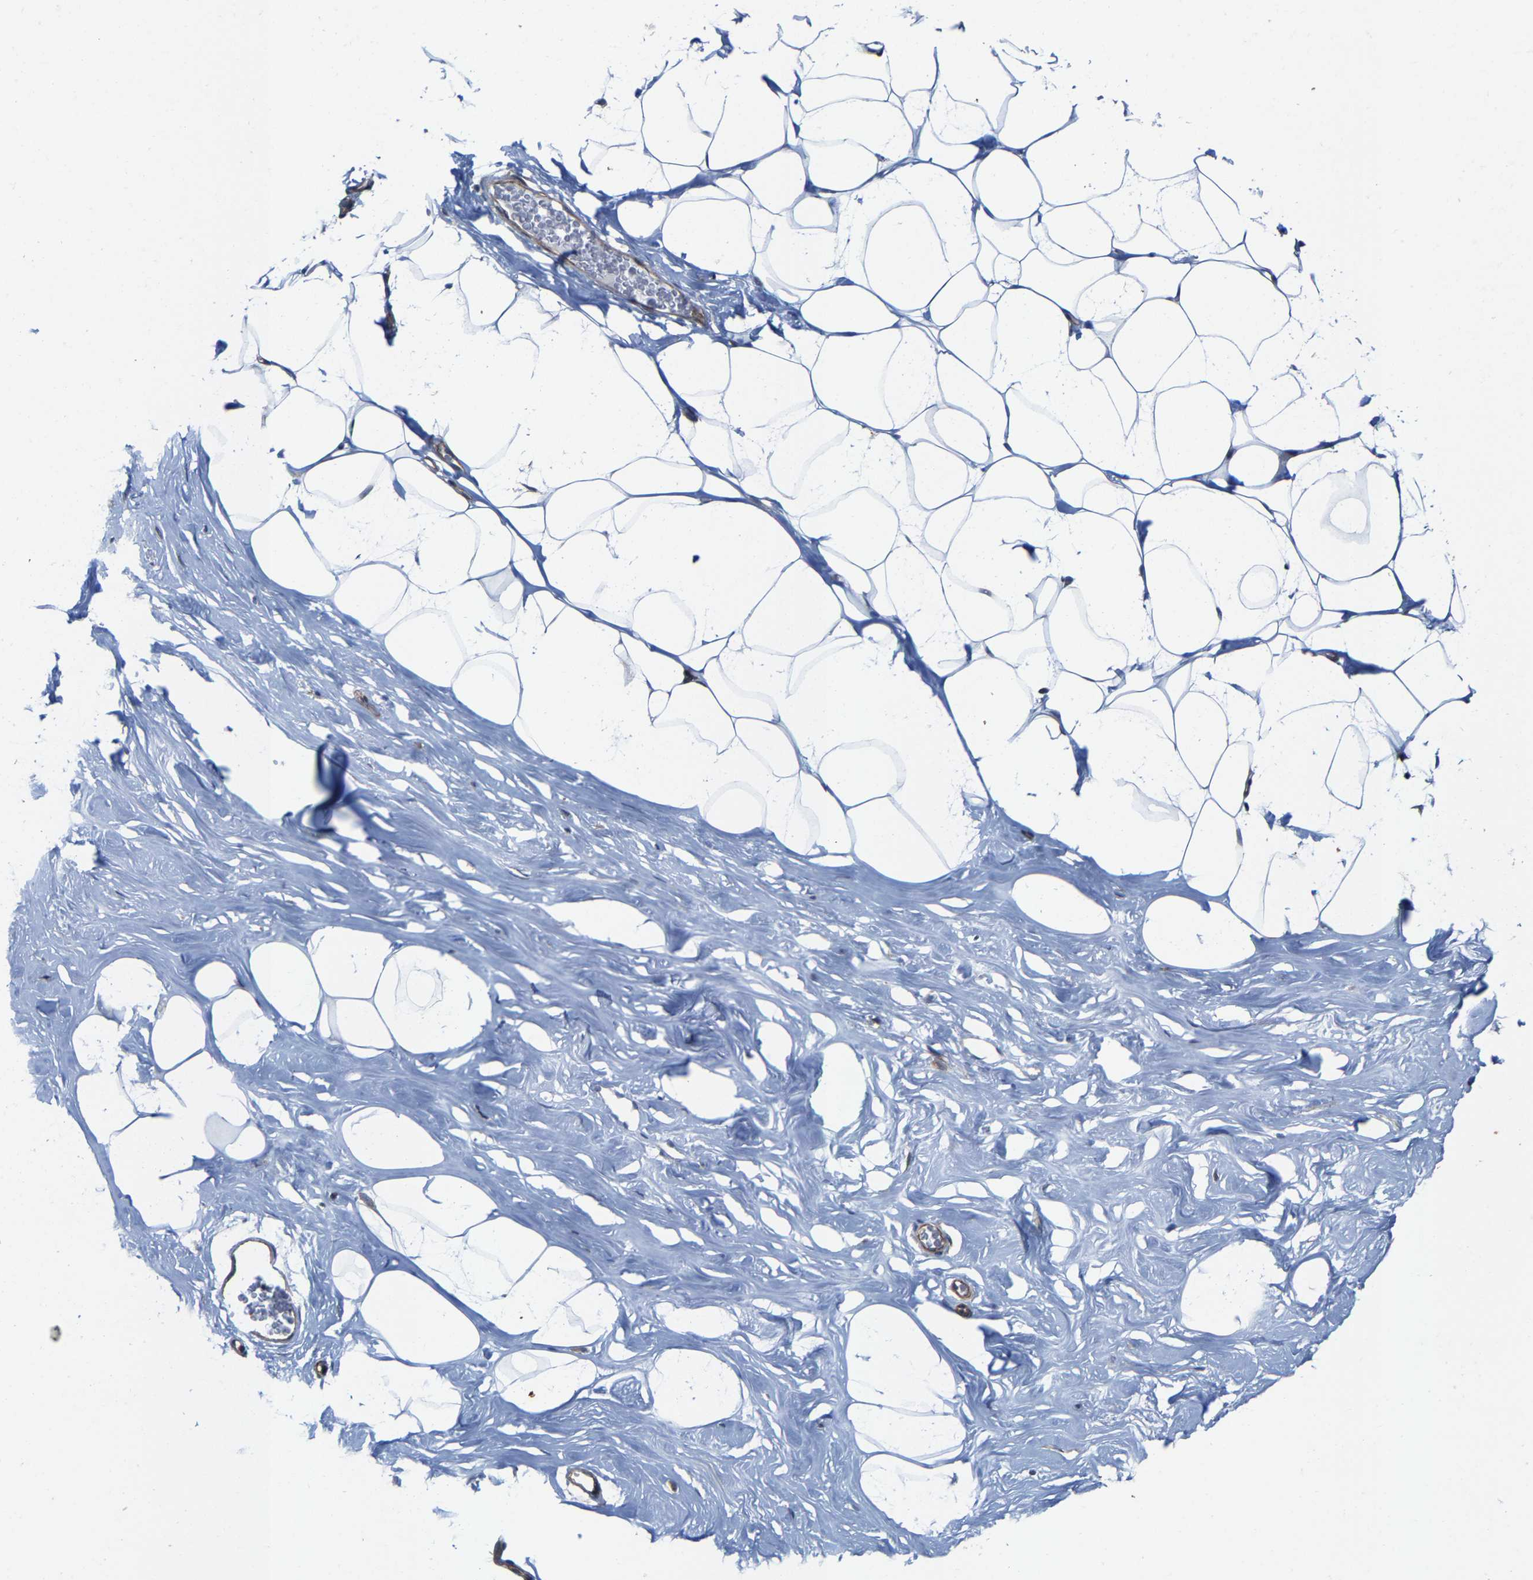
{"staining": {"intensity": "moderate", "quantity": ">75%", "location": "cytoplasmic/membranous"}, "tissue": "adipose tissue", "cell_type": "Adipocytes", "image_type": "normal", "snomed": [{"axis": "morphology", "description": "Normal tissue, NOS"}, {"axis": "morphology", "description": "Fibrosis, NOS"}, {"axis": "topography", "description": "Breast"}, {"axis": "topography", "description": "Adipose tissue"}], "caption": "Moderate cytoplasmic/membranous positivity is seen in about >75% of adipocytes in normal adipose tissue. The staining is performed using DAB (3,3'-diaminobenzidine) brown chromogen to label protein expression. The nuclei are counter-stained blue using hematoxylin.", "gene": "TGFB1I1", "patient": {"sex": "female", "age": 39}}